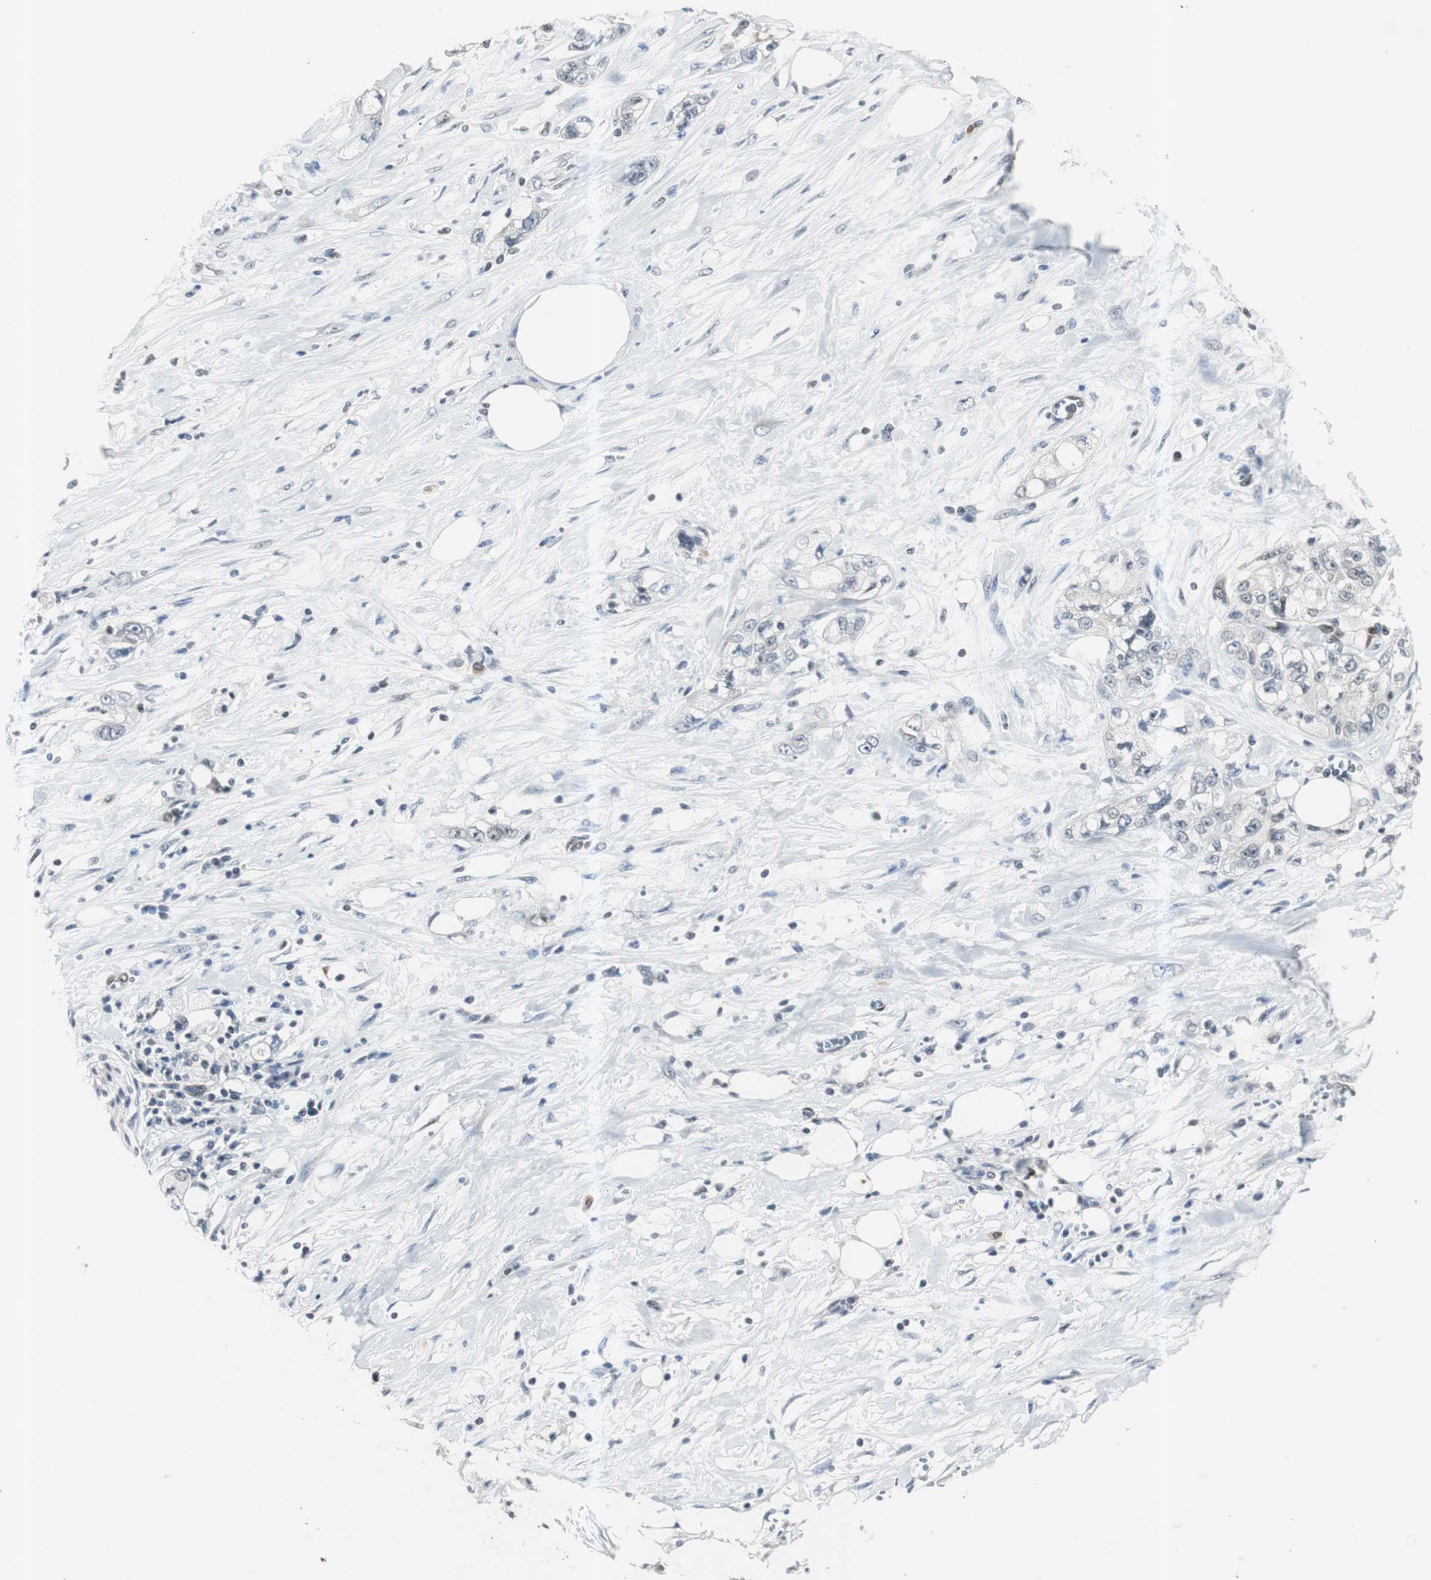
{"staining": {"intensity": "negative", "quantity": "none", "location": "none"}, "tissue": "pancreatic cancer", "cell_type": "Tumor cells", "image_type": "cancer", "snomed": [{"axis": "morphology", "description": "Adenocarcinoma, NOS"}, {"axis": "topography", "description": "Pancreas"}], "caption": "This is an IHC histopathology image of pancreatic adenocarcinoma. There is no positivity in tumor cells.", "gene": "SMAD1", "patient": {"sex": "male", "age": 70}}